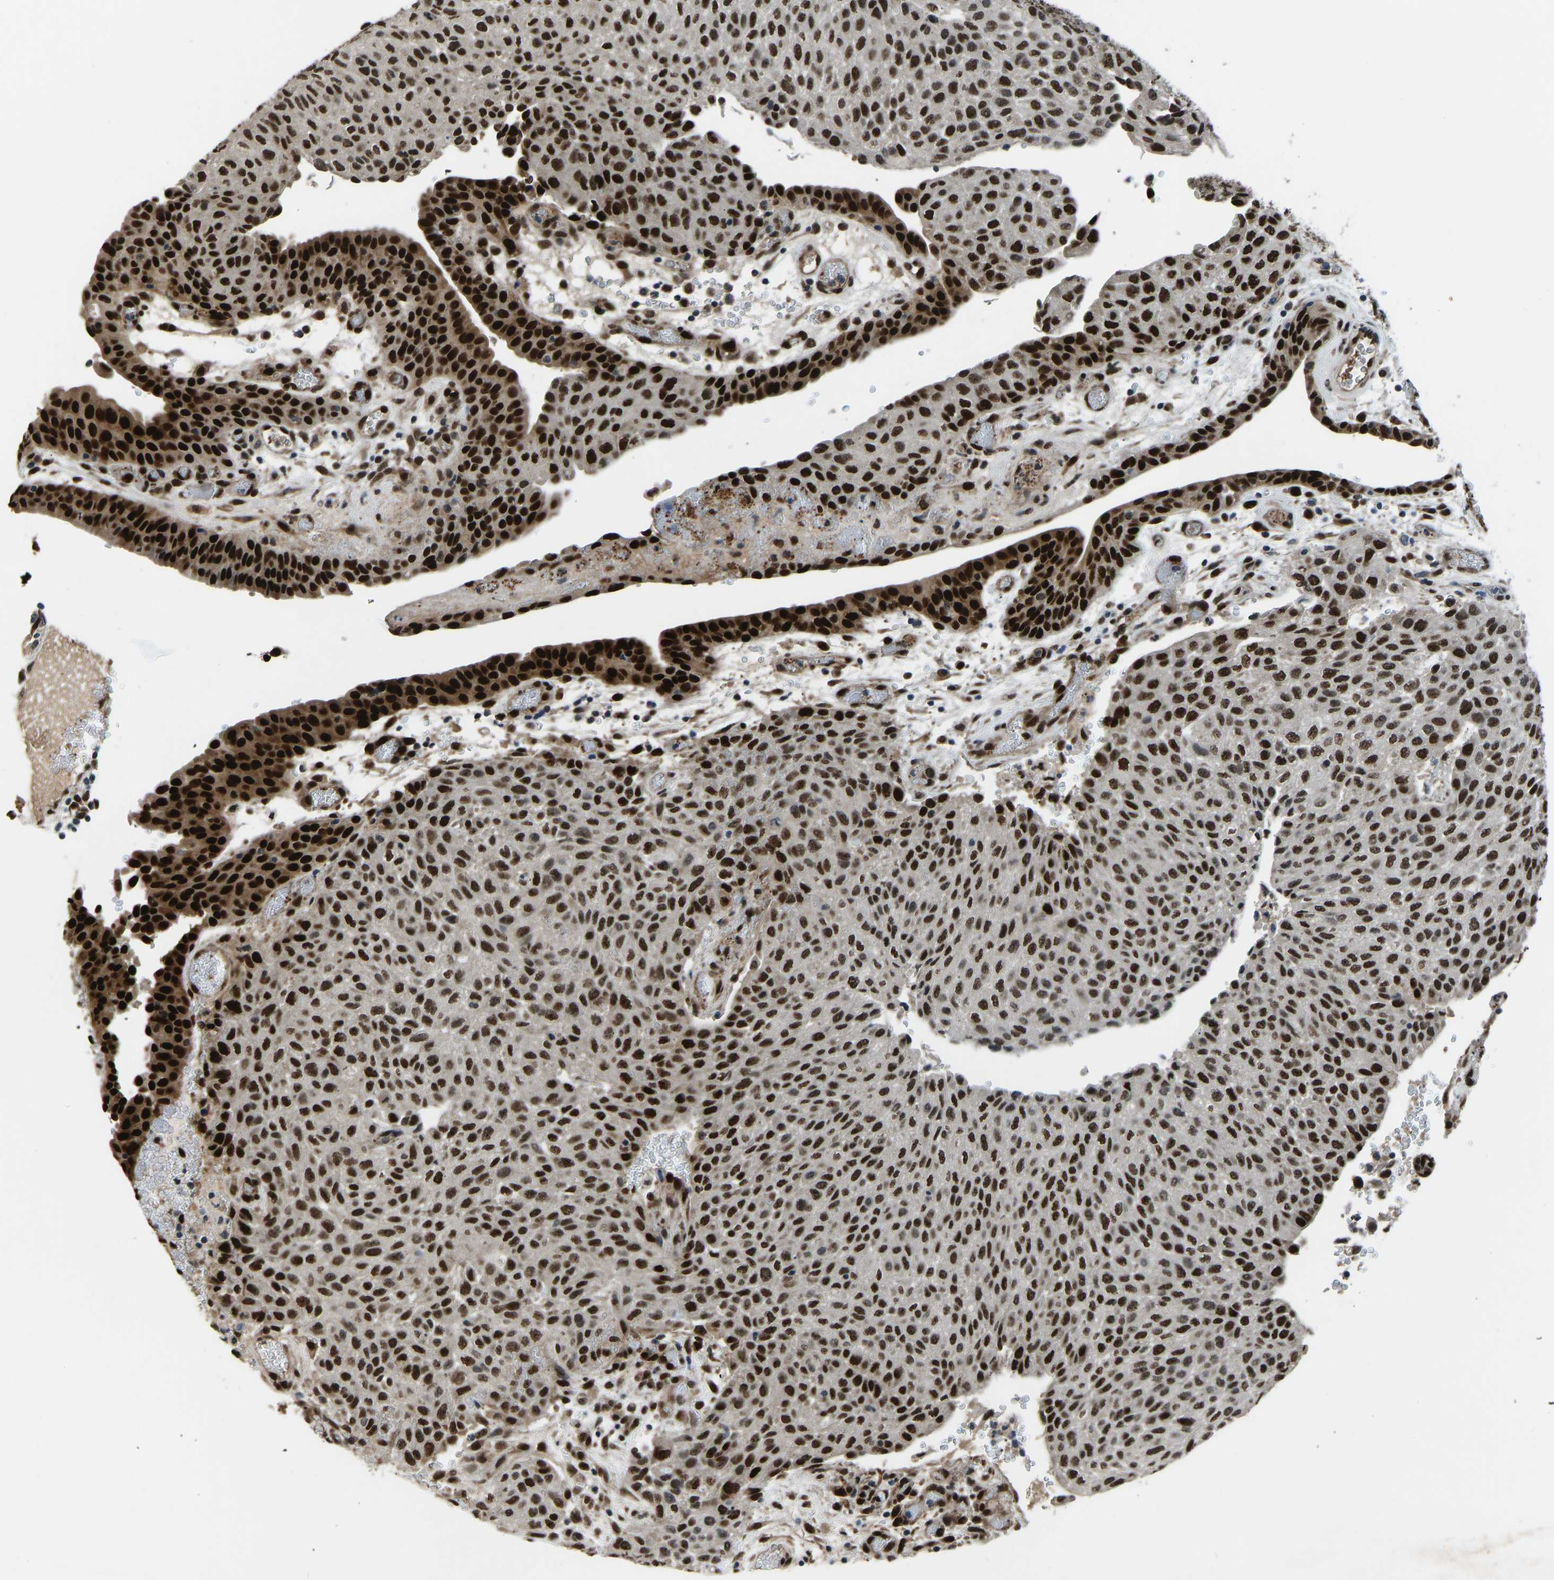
{"staining": {"intensity": "strong", "quantity": ">75%", "location": "nuclear"}, "tissue": "urothelial cancer", "cell_type": "Tumor cells", "image_type": "cancer", "snomed": [{"axis": "morphology", "description": "Urothelial carcinoma, Low grade"}, {"axis": "morphology", "description": "Urothelial carcinoma, High grade"}, {"axis": "topography", "description": "Urinary bladder"}], "caption": "The immunohistochemical stain labels strong nuclear positivity in tumor cells of urothelial cancer tissue.", "gene": "FOS", "patient": {"sex": "male", "age": 35}}